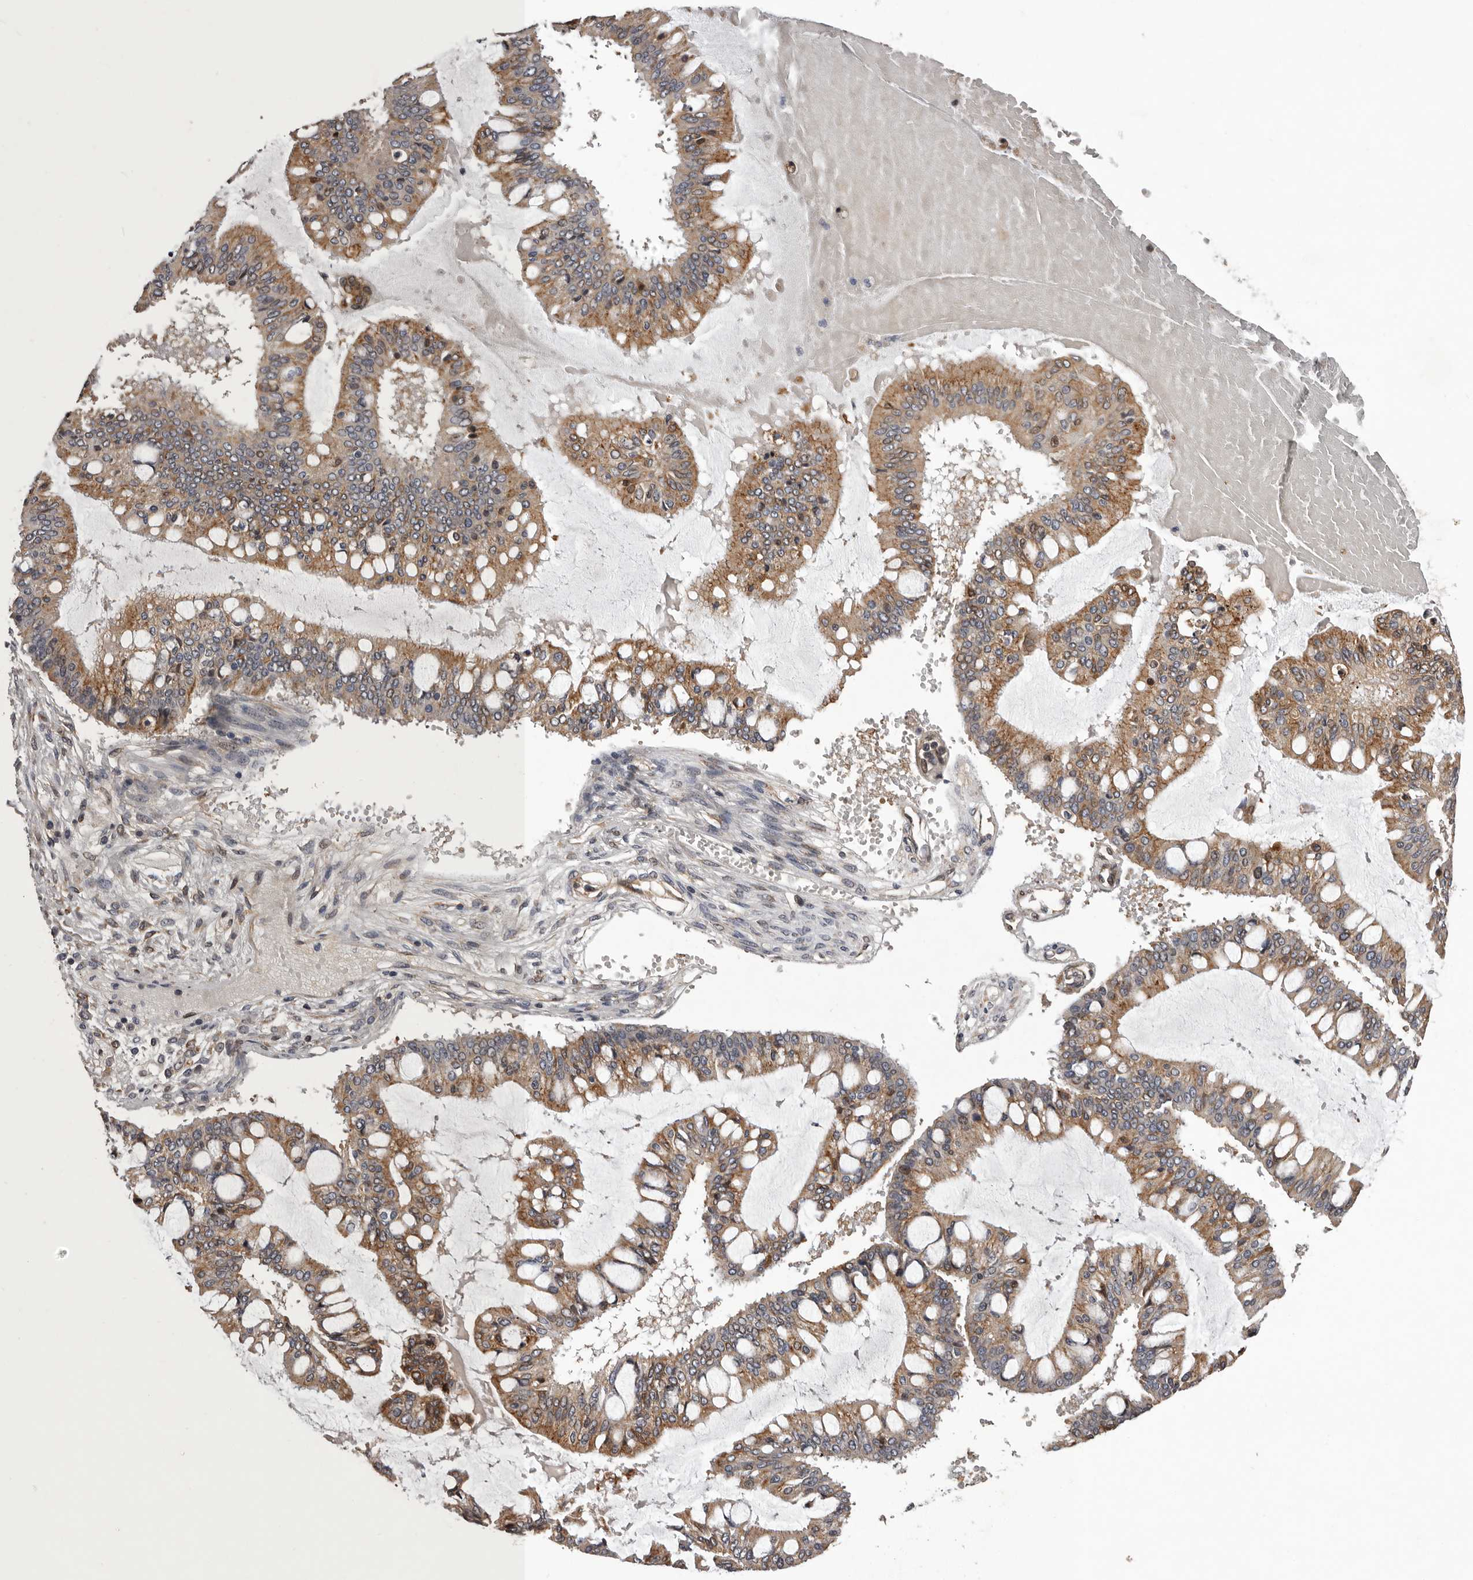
{"staining": {"intensity": "moderate", "quantity": ">75%", "location": "cytoplasmic/membranous"}, "tissue": "ovarian cancer", "cell_type": "Tumor cells", "image_type": "cancer", "snomed": [{"axis": "morphology", "description": "Cystadenocarcinoma, mucinous, NOS"}, {"axis": "topography", "description": "Ovary"}], "caption": "Protein analysis of mucinous cystadenocarcinoma (ovarian) tissue reveals moderate cytoplasmic/membranous positivity in approximately >75% of tumor cells. (DAB IHC, brown staining for protein, blue staining for nuclei).", "gene": "GADD45B", "patient": {"sex": "female", "age": 73}}